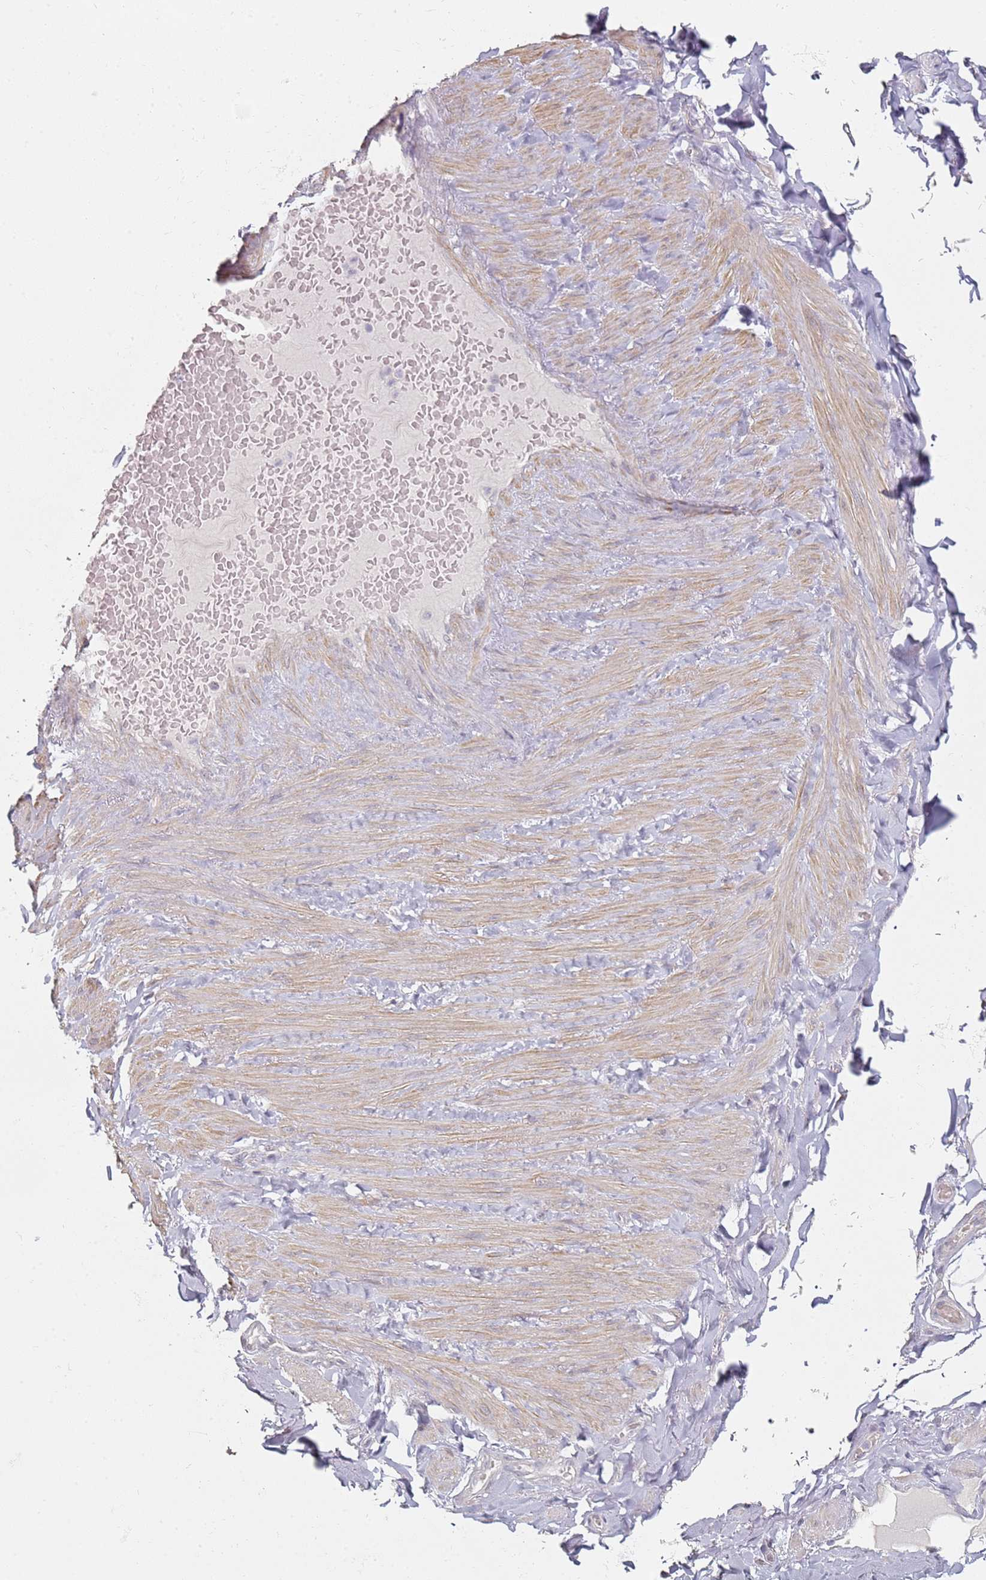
{"staining": {"intensity": "negative", "quantity": "none", "location": "none"}, "tissue": "adipose tissue", "cell_type": "Adipocytes", "image_type": "normal", "snomed": [{"axis": "morphology", "description": "Normal tissue, NOS"}, {"axis": "topography", "description": "Soft tissue"}, {"axis": "topography", "description": "Vascular tissue"}], "caption": "Immunohistochemistry histopathology image of benign adipose tissue: adipose tissue stained with DAB (3,3'-diaminobenzidine) reveals no significant protein positivity in adipocytes. (Brightfield microscopy of DAB (3,3'-diaminobenzidine) immunohistochemistry (IHC) at high magnification).", "gene": "DNAH11", "patient": {"sex": "male", "age": 54}}